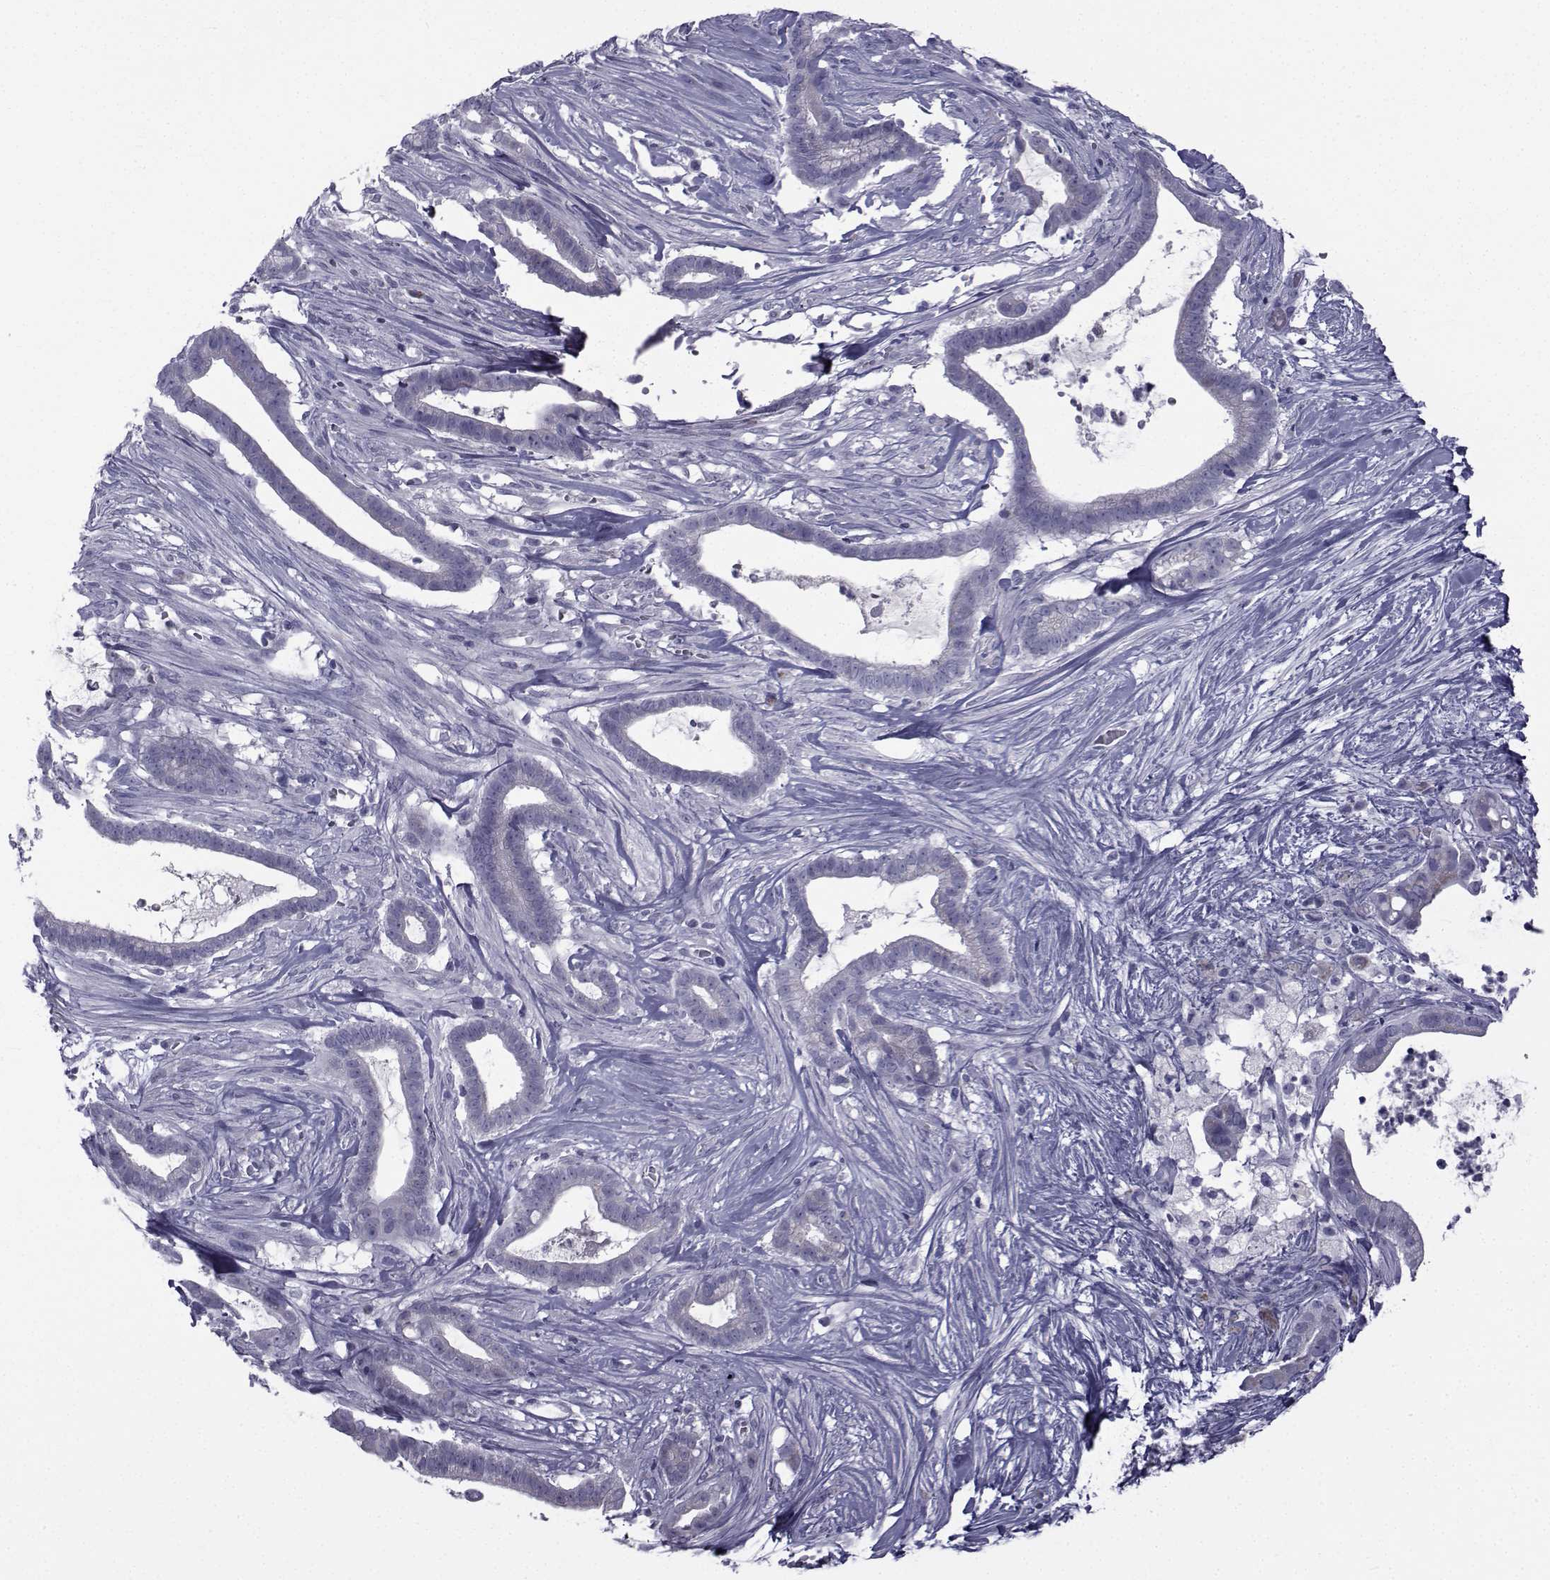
{"staining": {"intensity": "negative", "quantity": "none", "location": "none"}, "tissue": "pancreatic cancer", "cell_type": "Tumor cells", "image_type": "cancer", "snomed": [{"axis": "morphology", "description": "Adenocarcinoma, NOS"}, {"axis": "topography", "description": "Pancreas"}], "caption": "Immunohistochemistry (IHC) of pancreatic cancer (adenocarcinoma) shows no staining in tumor cells.", "gene": "FDXR", "patient": {"sex": "male", "age": 61}}